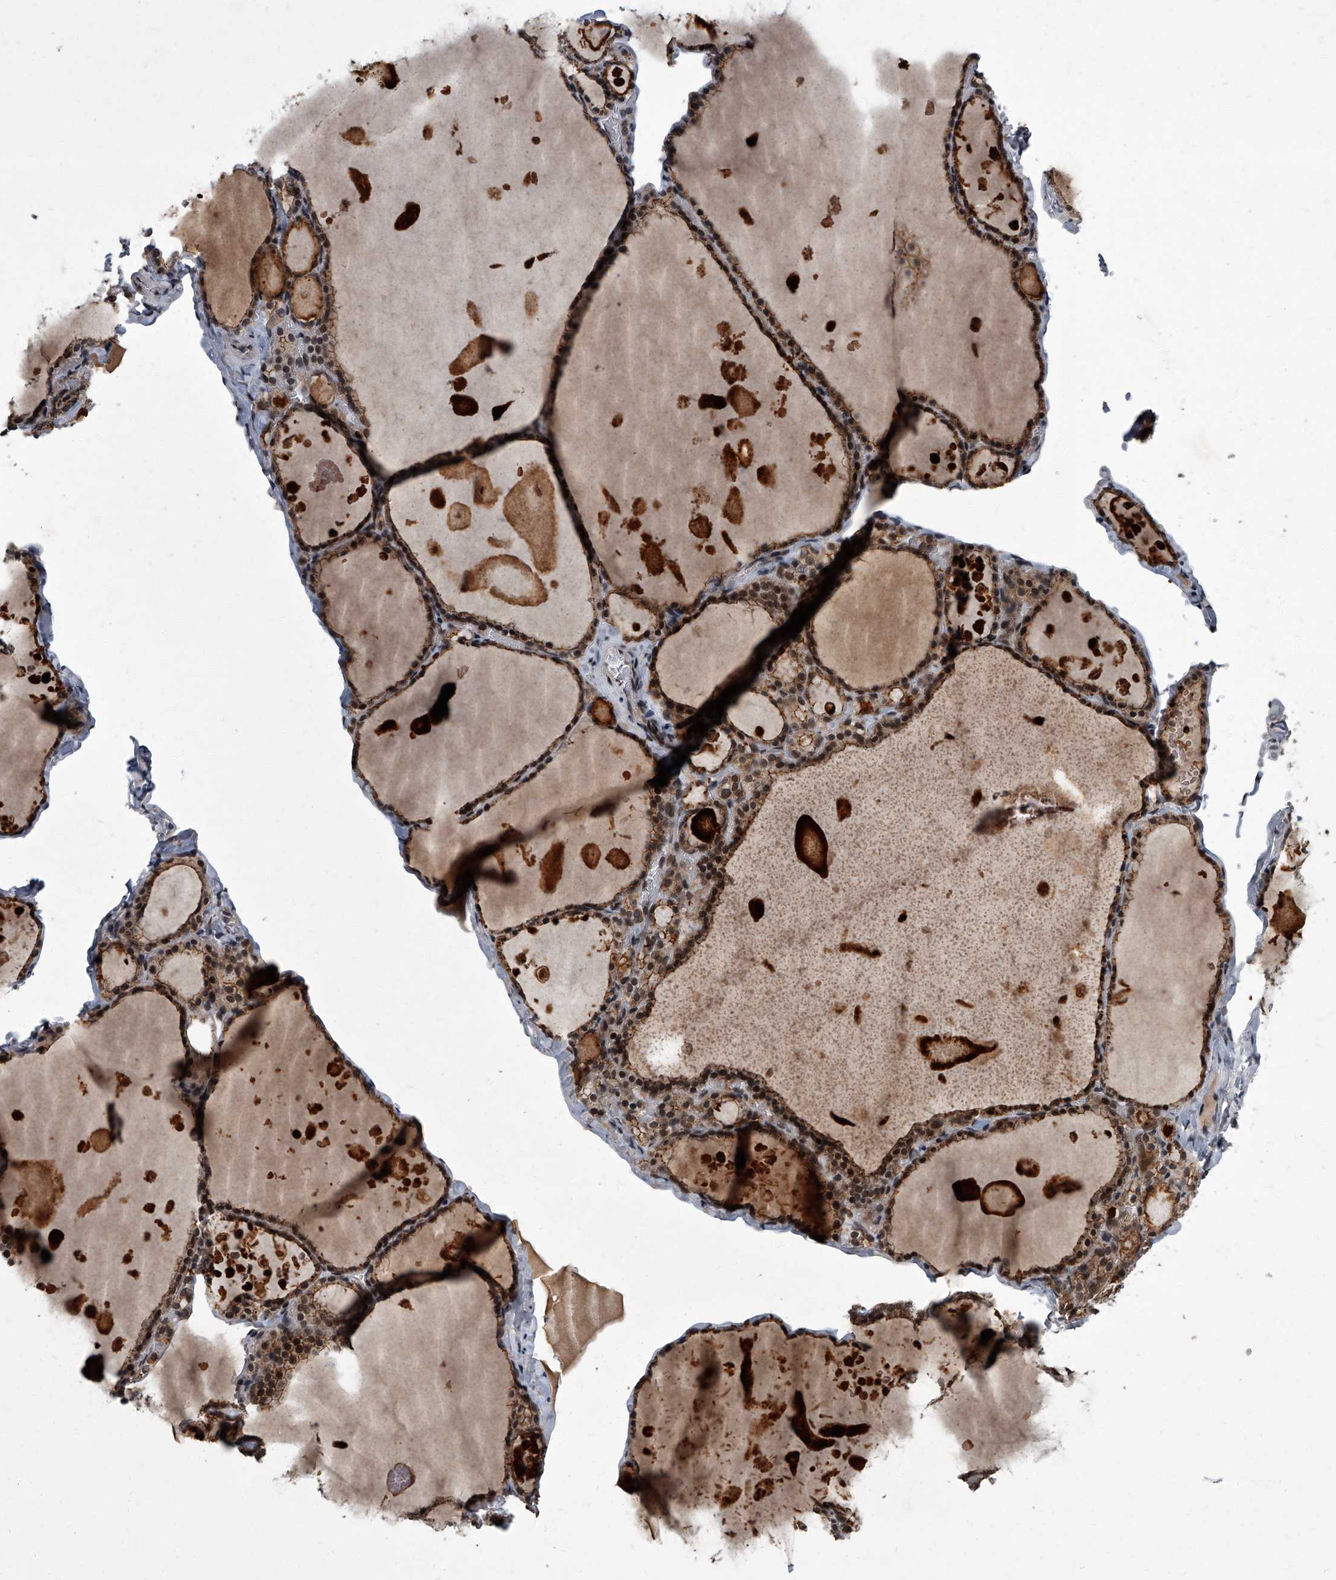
{"staining": {"intensity": "moderate", "quantity": ">75%", "location": "cytoplasmic/membranous,nuclear"}, "tissue": "thyroid gland", "cell_type": "Glandular cells", "image_type": "normal", "snomed": [{"axis": "morphology", "description": "Normal tissue, NOS"}, {"axis": "topography", "description": "Thyroid gland"}], "caption": "IHC photomicrograph of unremarkable thyroid gland: thyroid gland stained using IHC shows medium levels of moderate protein expression localized specifically in the cytoplasmic/membranous,nuclear of glandular cells, appearing as a cytoplasmic/membranous,nuclear brown color.", "gene": "ZNF518B", "patient": {"sex": "male", "age": 56}}